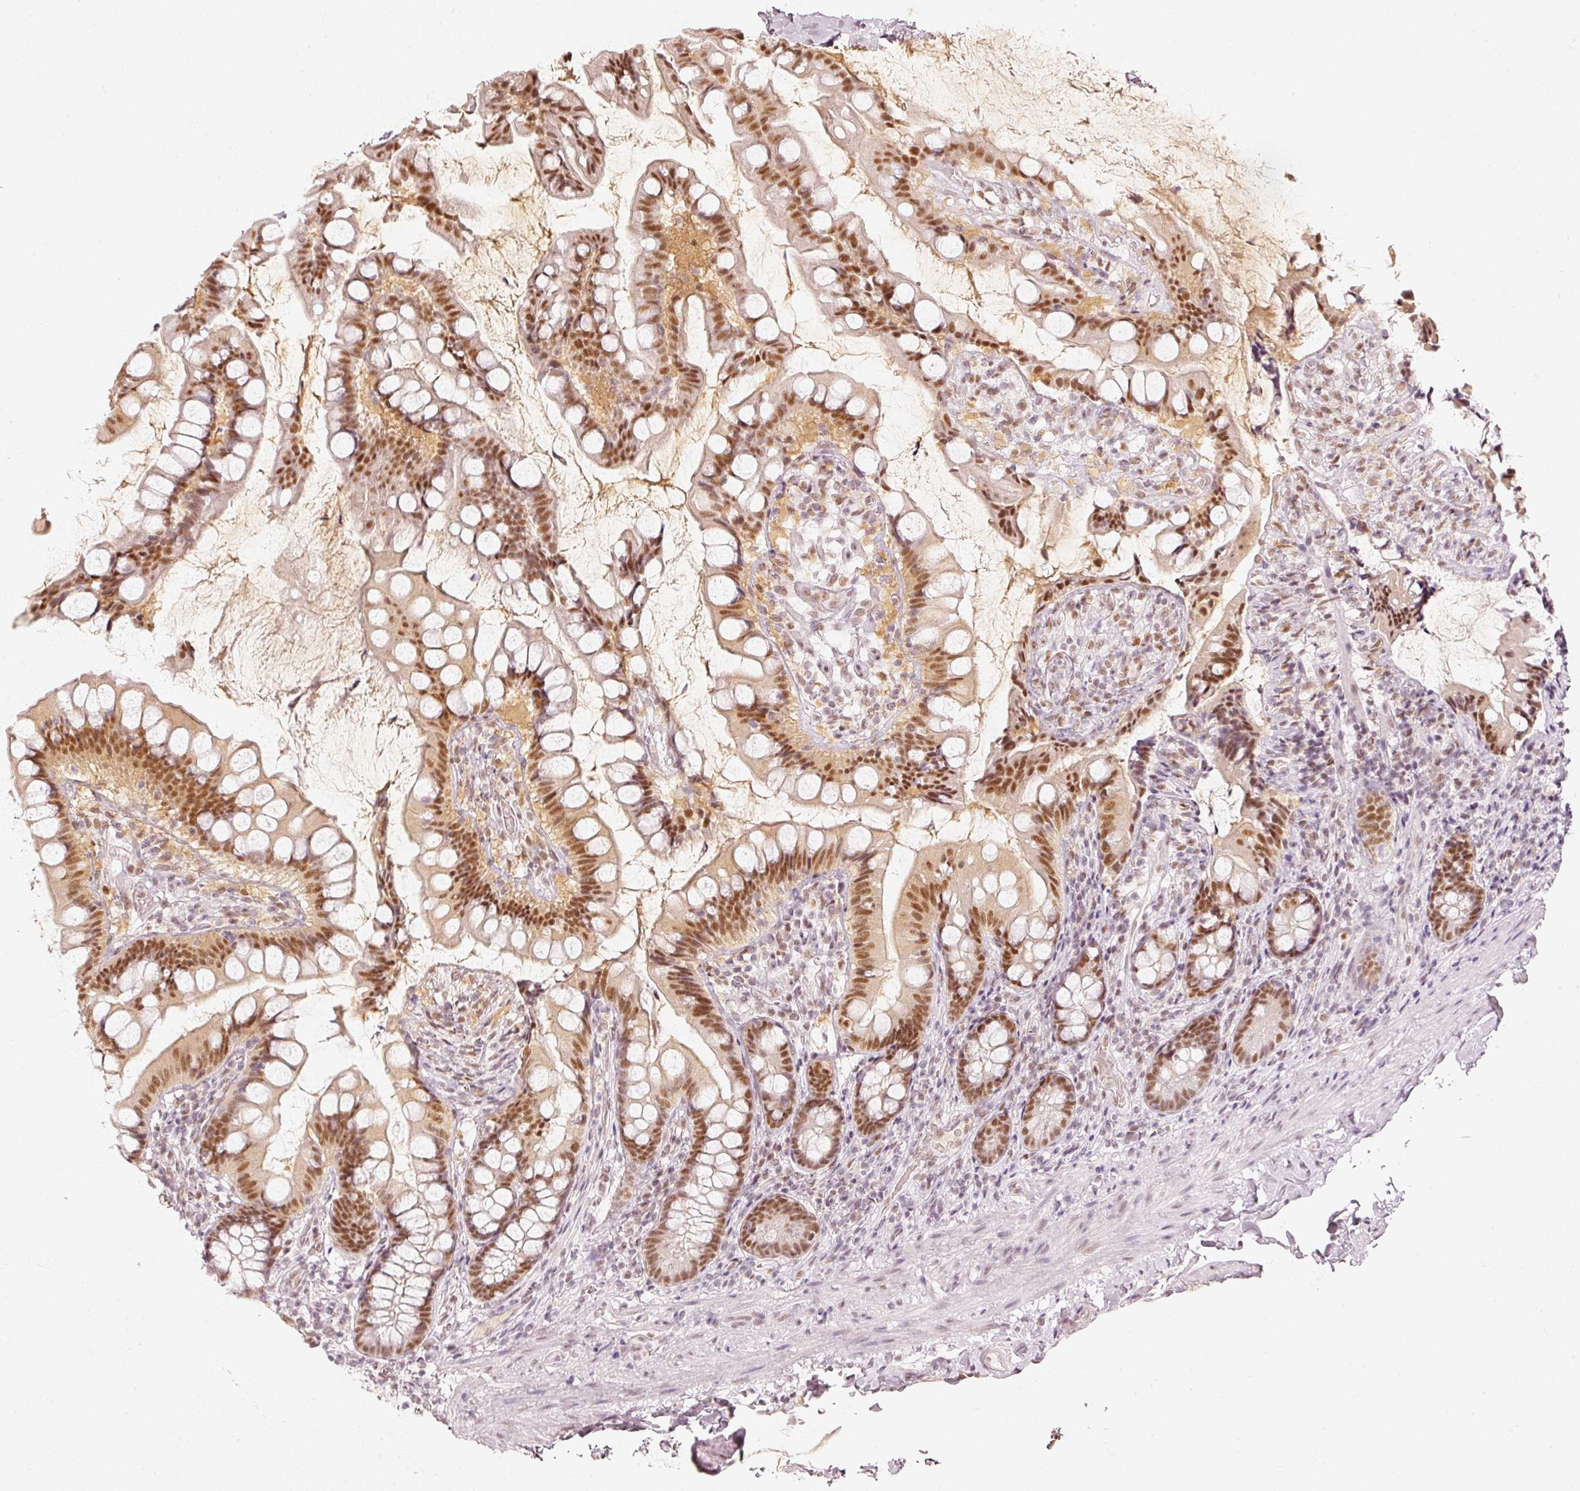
{"staining": {"intensity": "strong", "quantity": ">75%", "location": "nuclear"}, "tissue": "small intestine", "cell_type": "Glandular cells", "image_type": "normal", "snomed": [{"axis": "morphology", "description": "Normal tissue, NOS"}, {"axis": "topography", "description": "Small intestine"}], "caption": "Small intestine stained with immunohistochemistry (IHC) shows strong nuclear expression in about >75% of glandular cells.", "gene": "PPP1R10", "patient": {"sex": "male", "age": 70}}